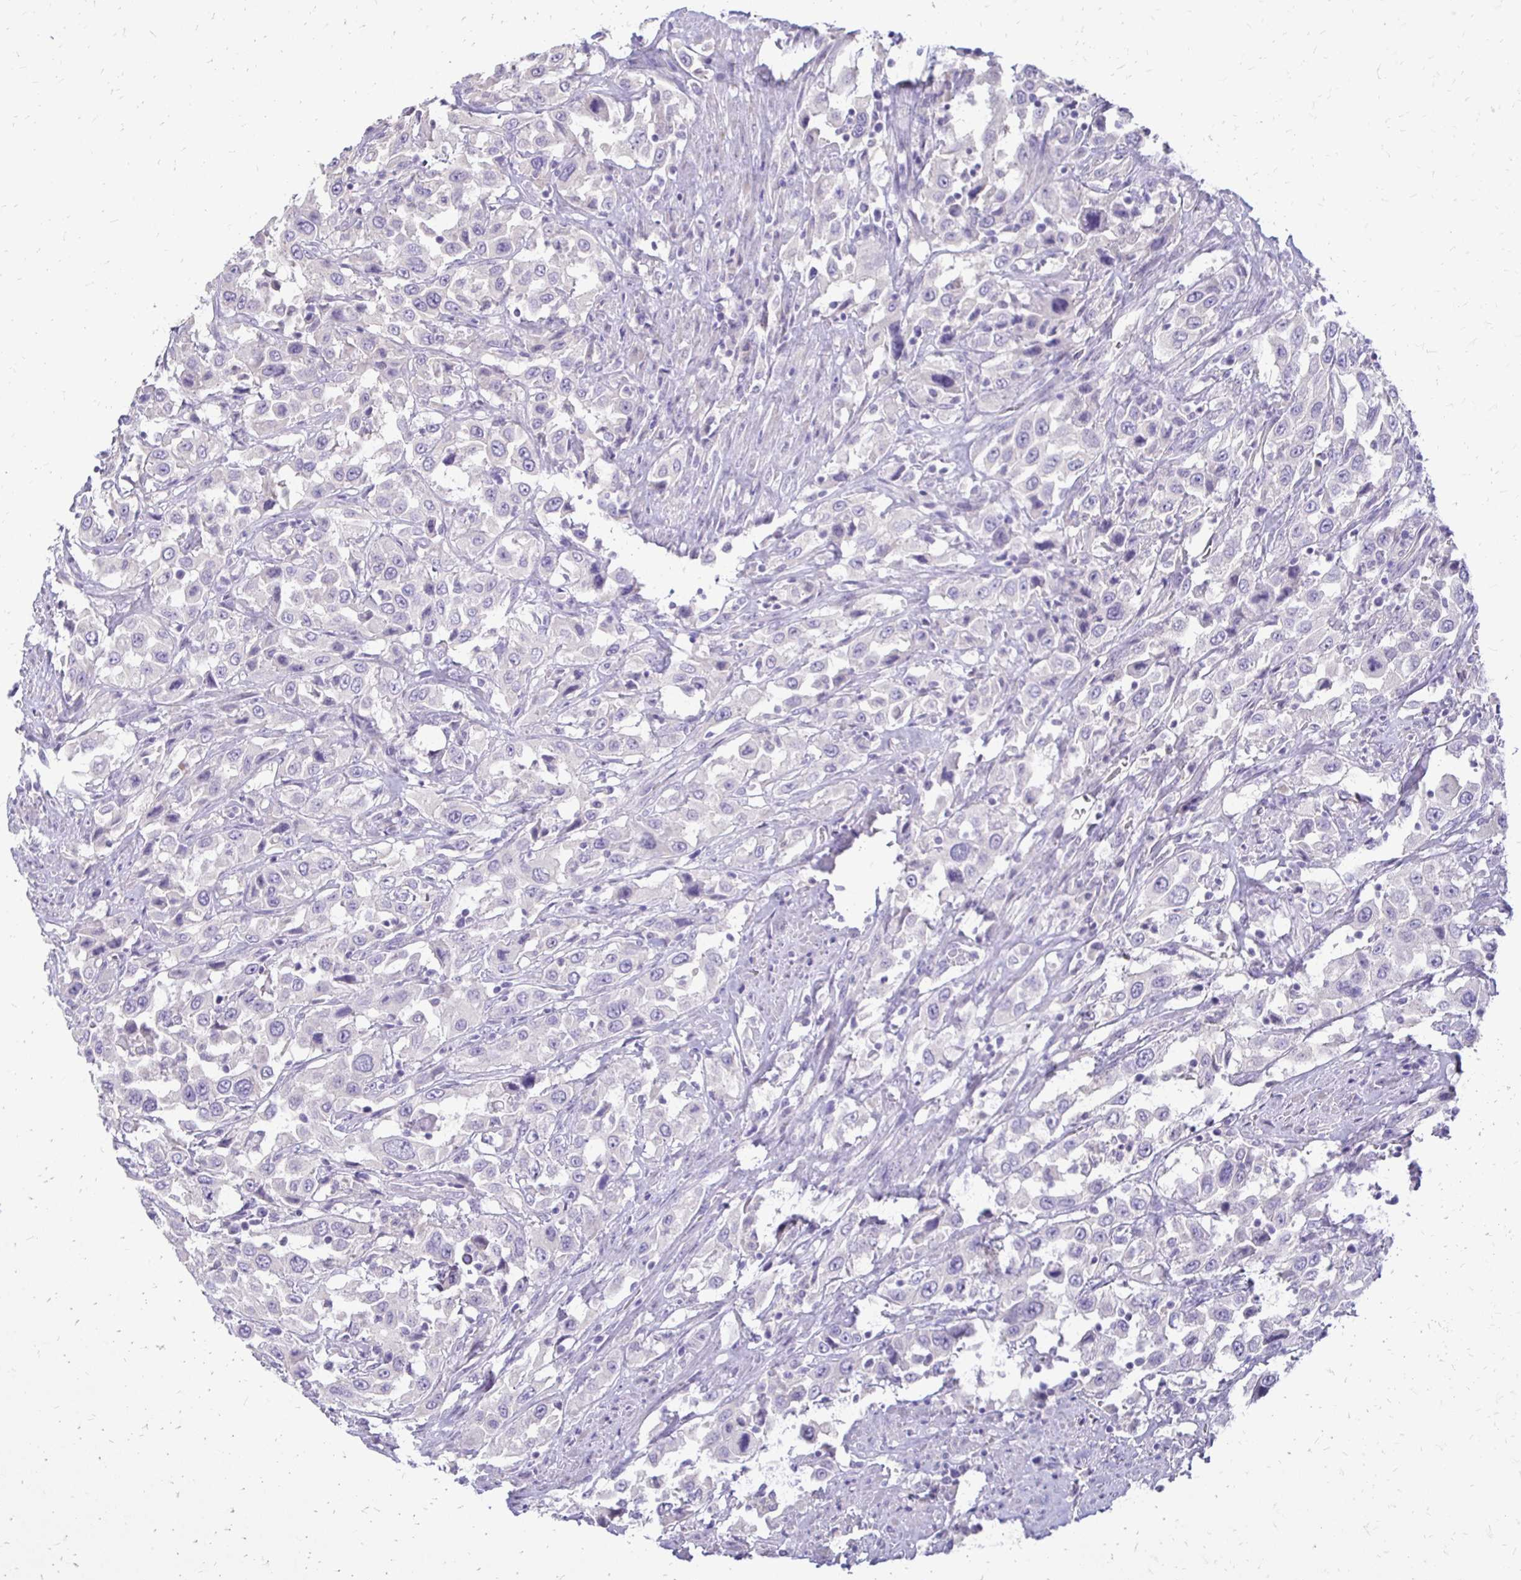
{"staining": {"intensity": "negative", "quantity": "none", "location": "none"}, "tissue": "urothelial cancer", "cell_type": "Tumor cells", "image_type": "cancer", "snomed": [{"axis": "morphology", "description": "Urothelial carcinoma, High grade"}, {"axis": "topography", "description": "Urinary bladder"}], "caption": "An immunohistochemistry image of urothelial cancer is shown. There is no staining in tumor cells of urothelial cancer.", "gene": "ALPG", "patient": {"sex": "male", "age": 61}}